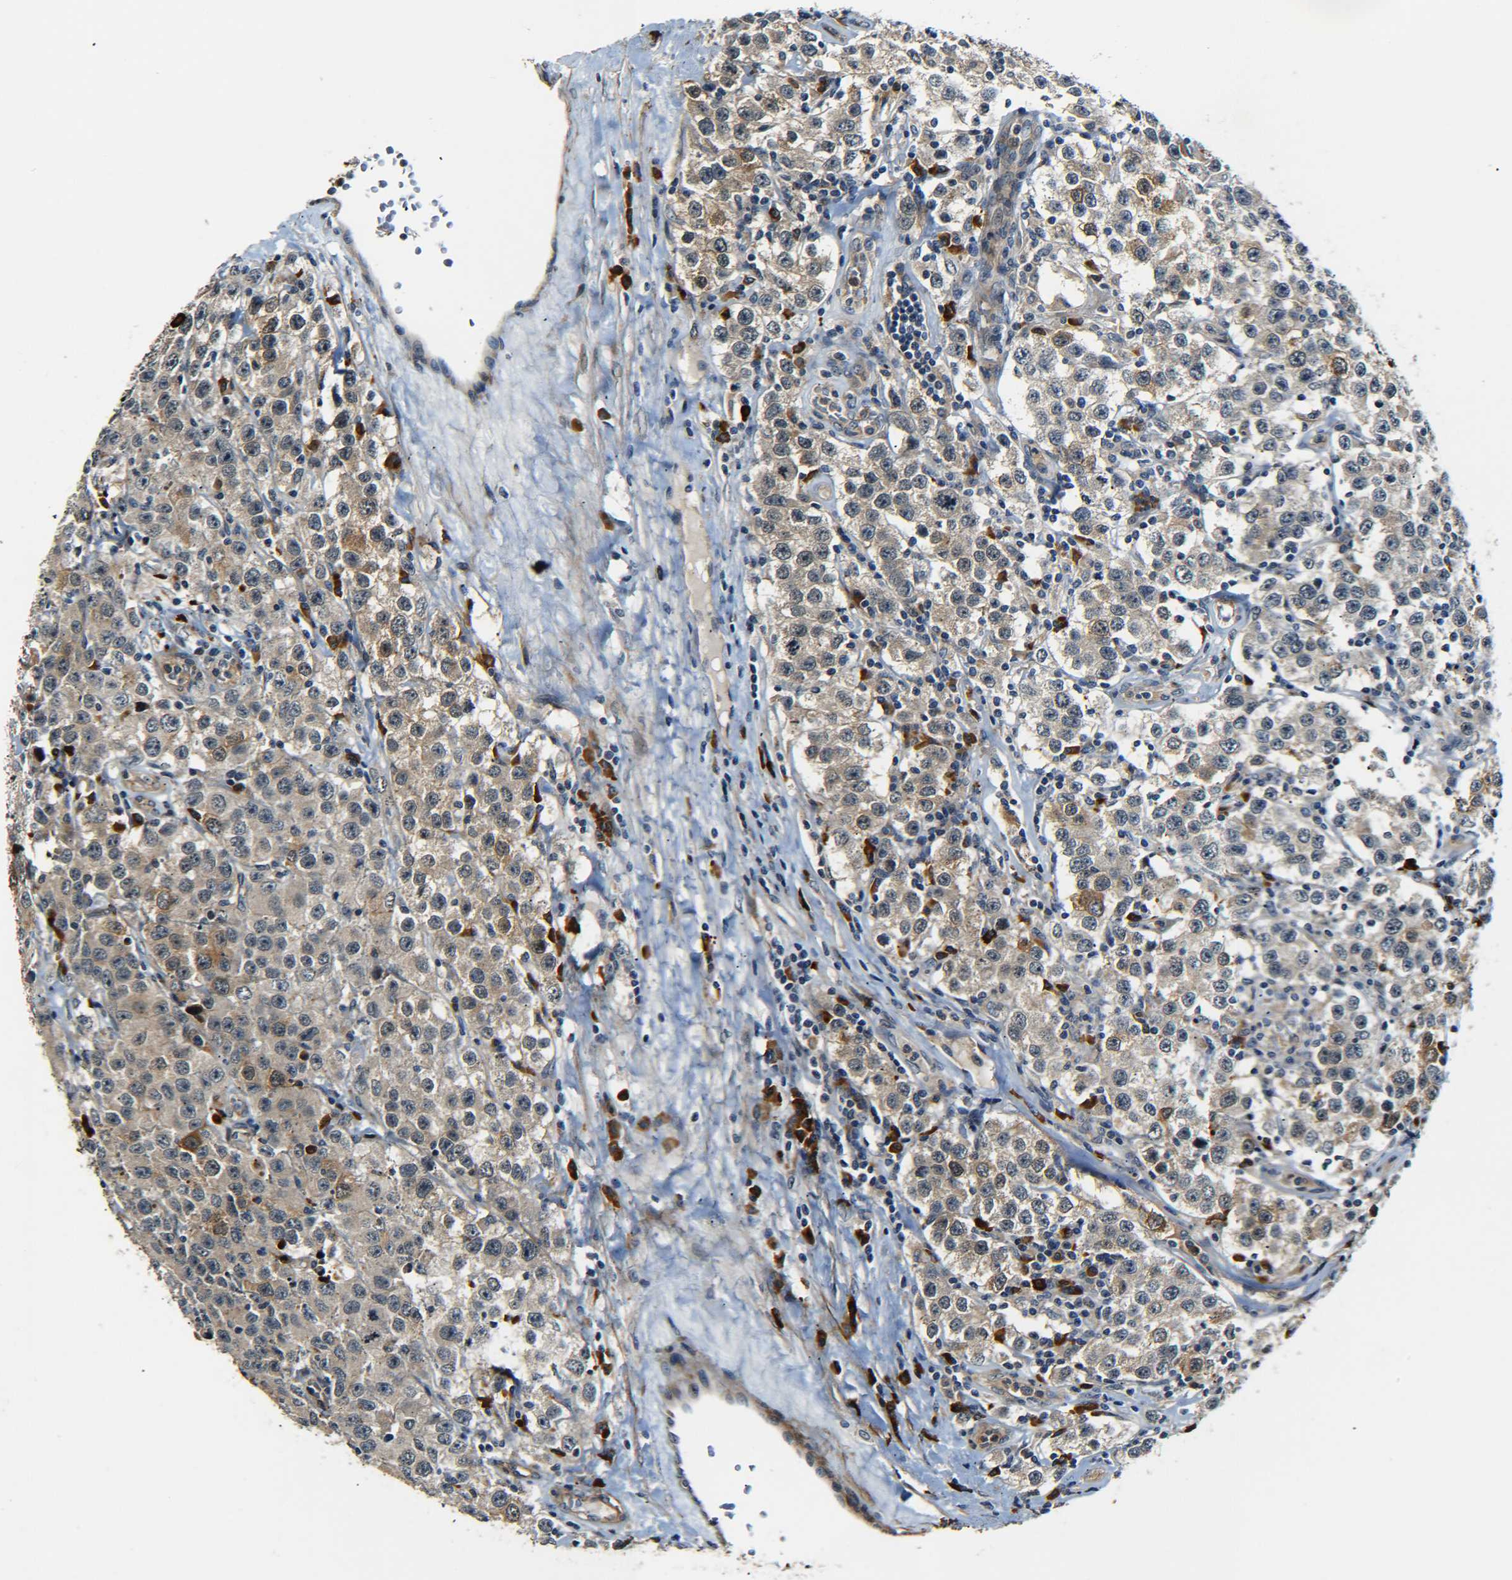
{"staining": {"intensity": "weak", "quantity": "25%-75%", "location": "cytoplasmic/membranous"}, "tissue": "testis cancer", "cell_type": "Tumor cells", "image_type": "cancer", "snomed": [{"axis": "morphology", "description": "Seminoma, NOS"}, {"axis": "topography", "description": "Testis"}], "caption": "IHC image of neoplastic tissue: human testis cancer (seminoma) stained using immunohistochemistry reveals low levels of weak protein expression localized specifically in the cytoplasmic/membranous of tumor cells, appearing as a cytoplasmic/membranous brown color.", "gene": "MEIS1", "patient": {"sex": "male", "age": 52}}